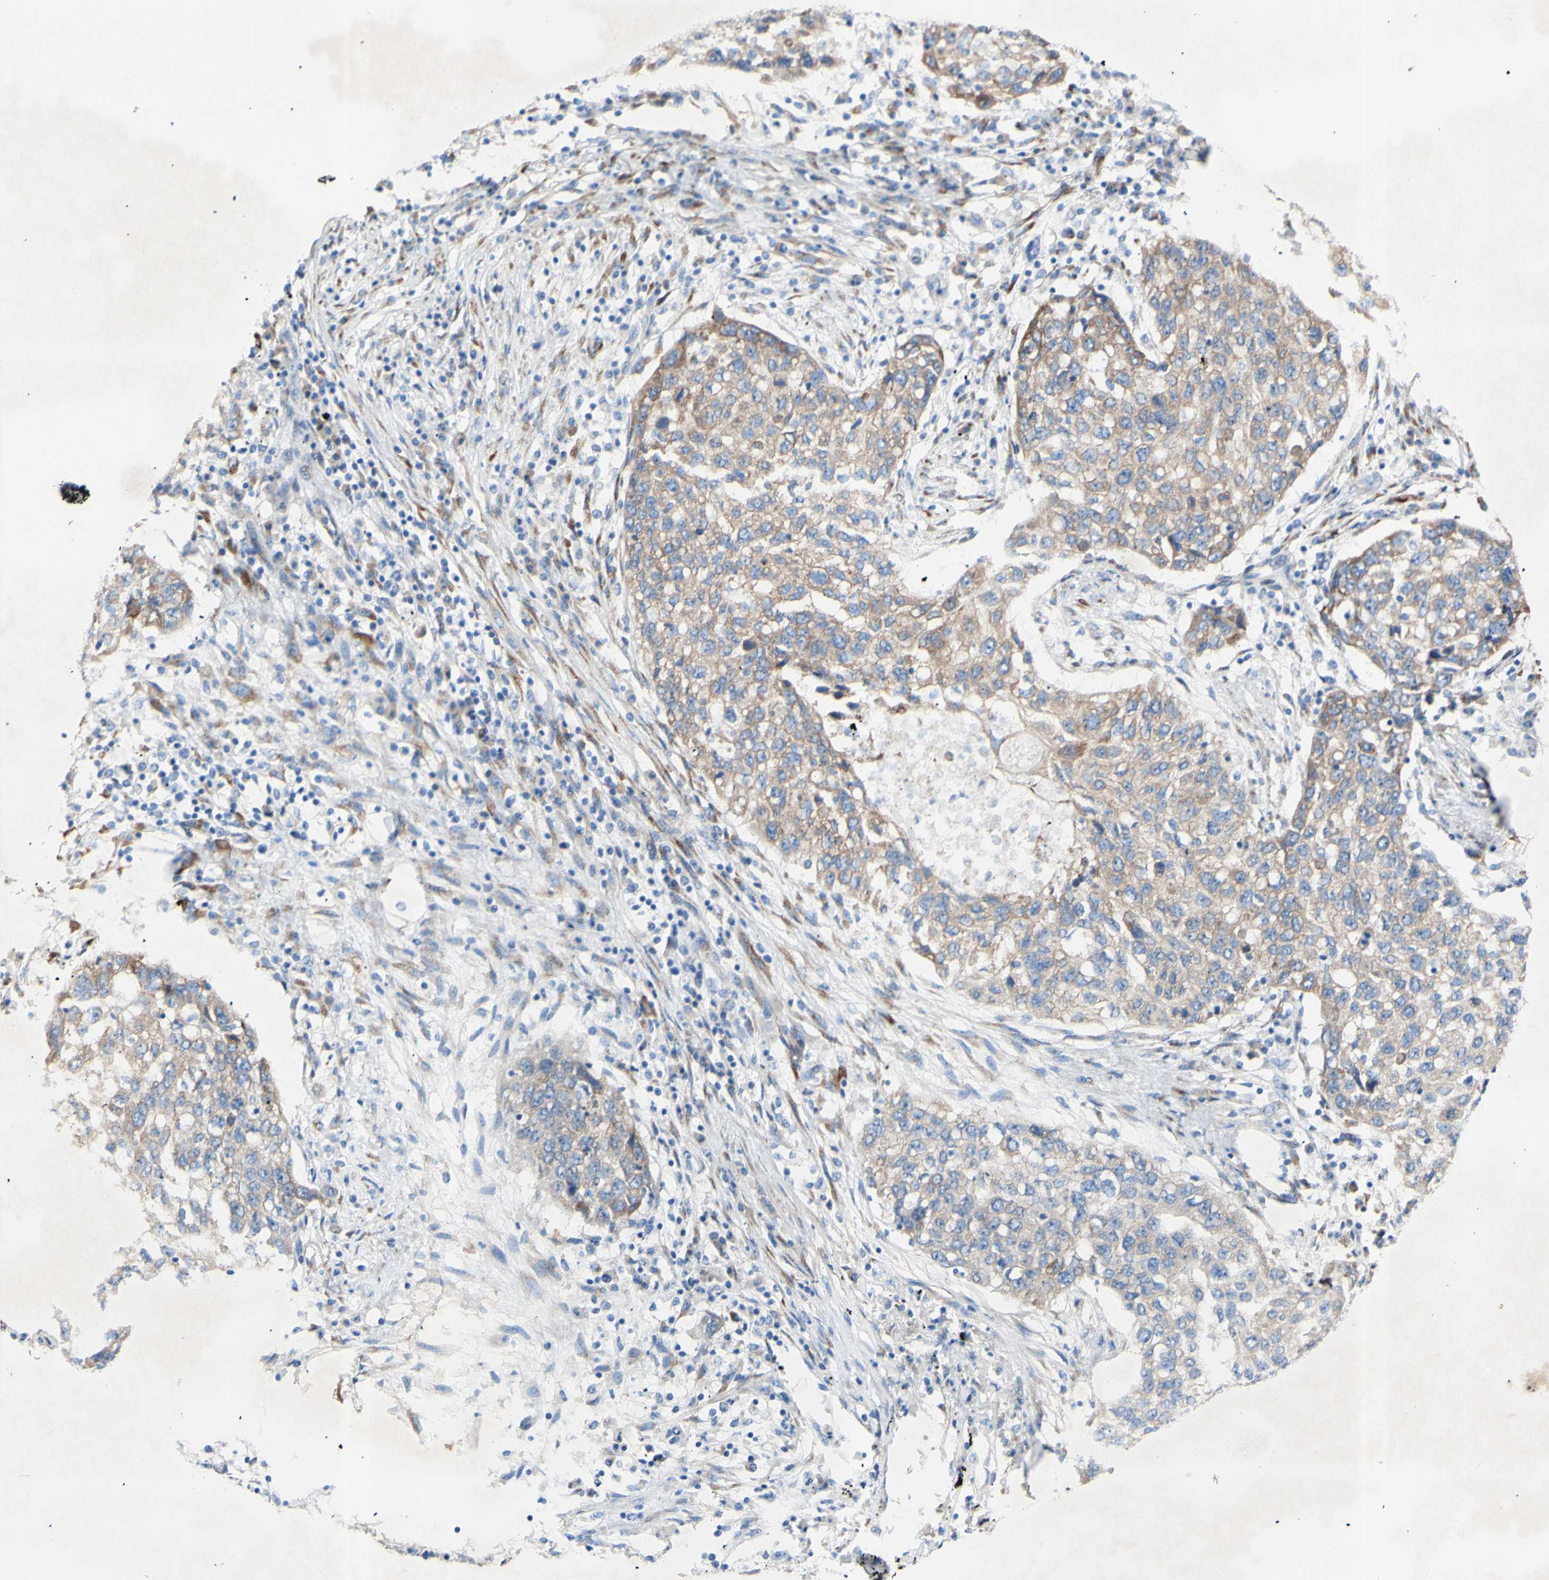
{"staining": {"intensity": "weak", "quantity": ">75%", "location": "cytoplasmic/membranous"}, "tissue": "lung cancer", "cell_type": "Tumor cells", "image_type": "cancer", "snomed": [{"axis": "morphology", "description": "Squamous cell carcinoma, NOS"}, {"axis": "topography", "description": "Lung"}], "caption": "A brown stain shows weak cytoplasmic/membranous expression of a protein in human lung cancer tumor cells.", "gene": "TMIGD2", "patient": {"sex": "female", "age": 63}}